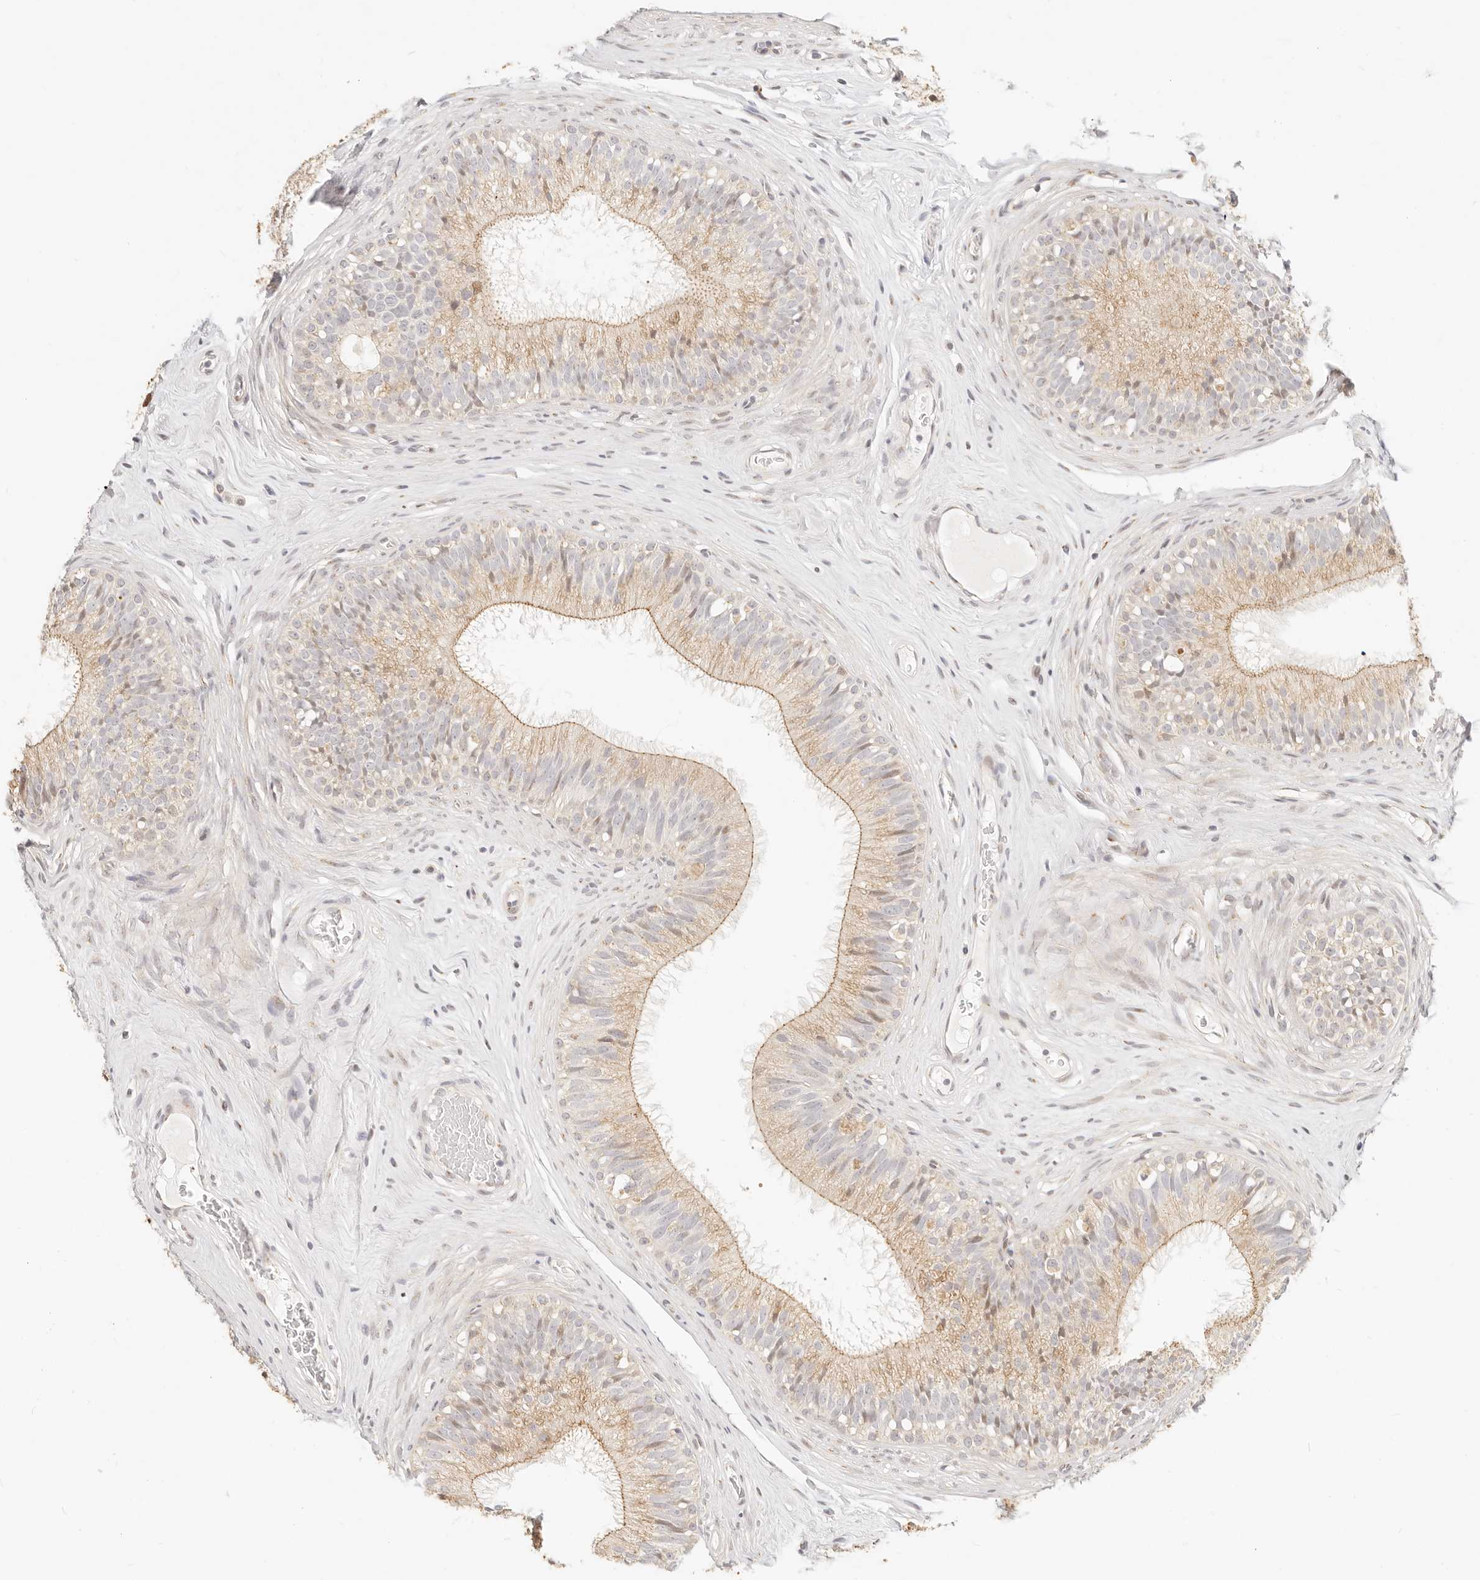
{"staining": {"intensity": "weak", "quantity": ">75%", "location": "cytoplasmic/membranous"}, "tissue": "epididymis", "cell_type": "Glandular cells", "image_type": "normal", "snomed": [{"axis": "morphology", "description": "Normal tissue, NOS"}, {"axis": "topography", "description": "Epididymis"}], "caption": "Approximately >75% of glandular cells in unremarkable human epididymis show weak cytoplasmic/membranous protein expression as visualized by brown immunohistochemical staining.", "gene": "FAM20B", "patient": {"sex": "male", "age": 29}}